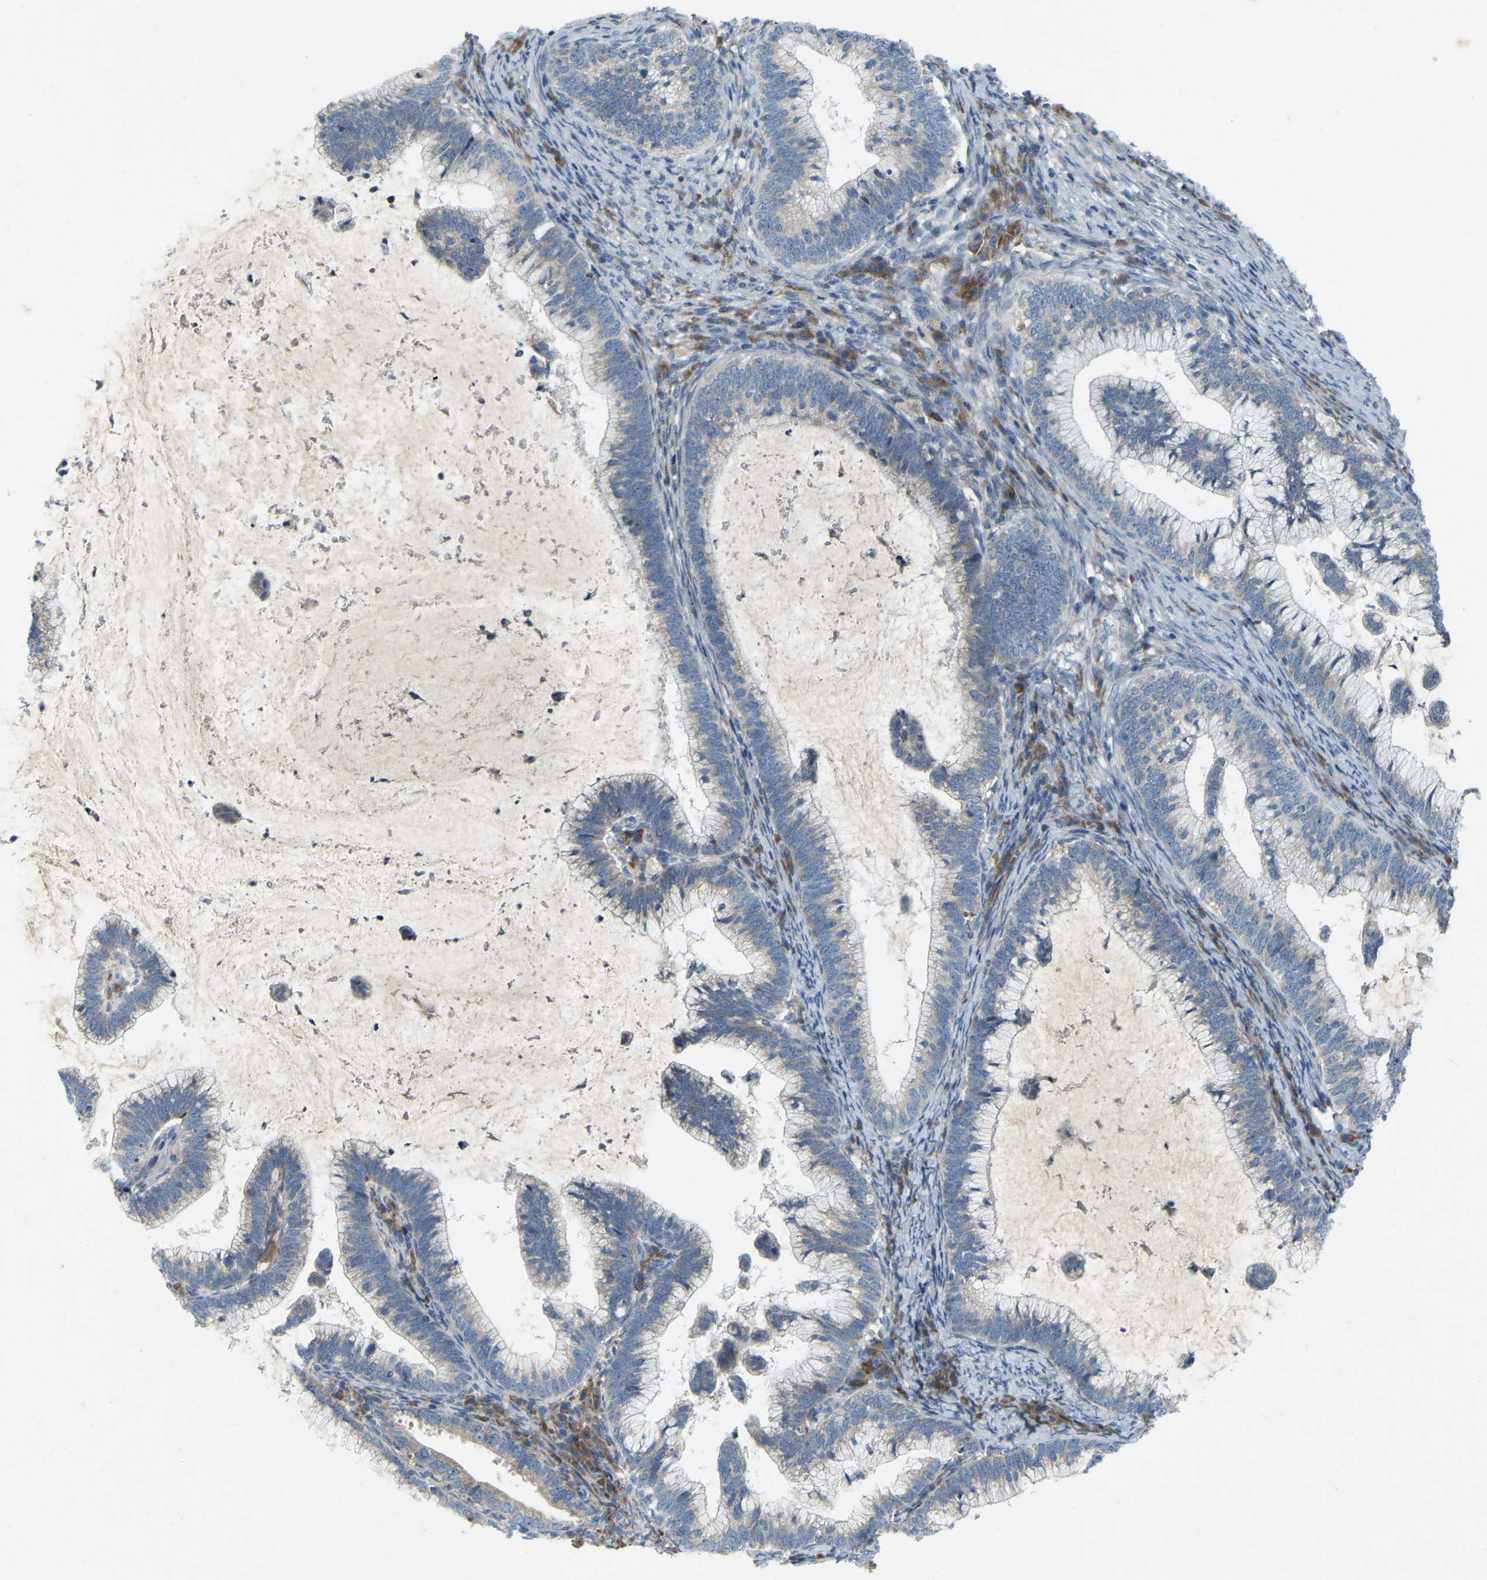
{"staining": {"intensity": "weak", "quantity": "<25%", "location": "cytoplasmic/membranous"}, "tissue": "cervical cancer", "cell_type": "Tumor cells", "image_type": "cancer", "snomed": [{"axis": "morphology", "description": "Adenocarcinoma, NOS"}, {"axis": "topography", "description": "Cervix"}], "caption": "IHC histopathology image of neoplastic tissue: human cervical cancer (adenocarcinoma) stained with DAB shows no significant protein expression in tumor cells.", "gene": "PARL", "patient": {"sex": "female", "age": 36}}